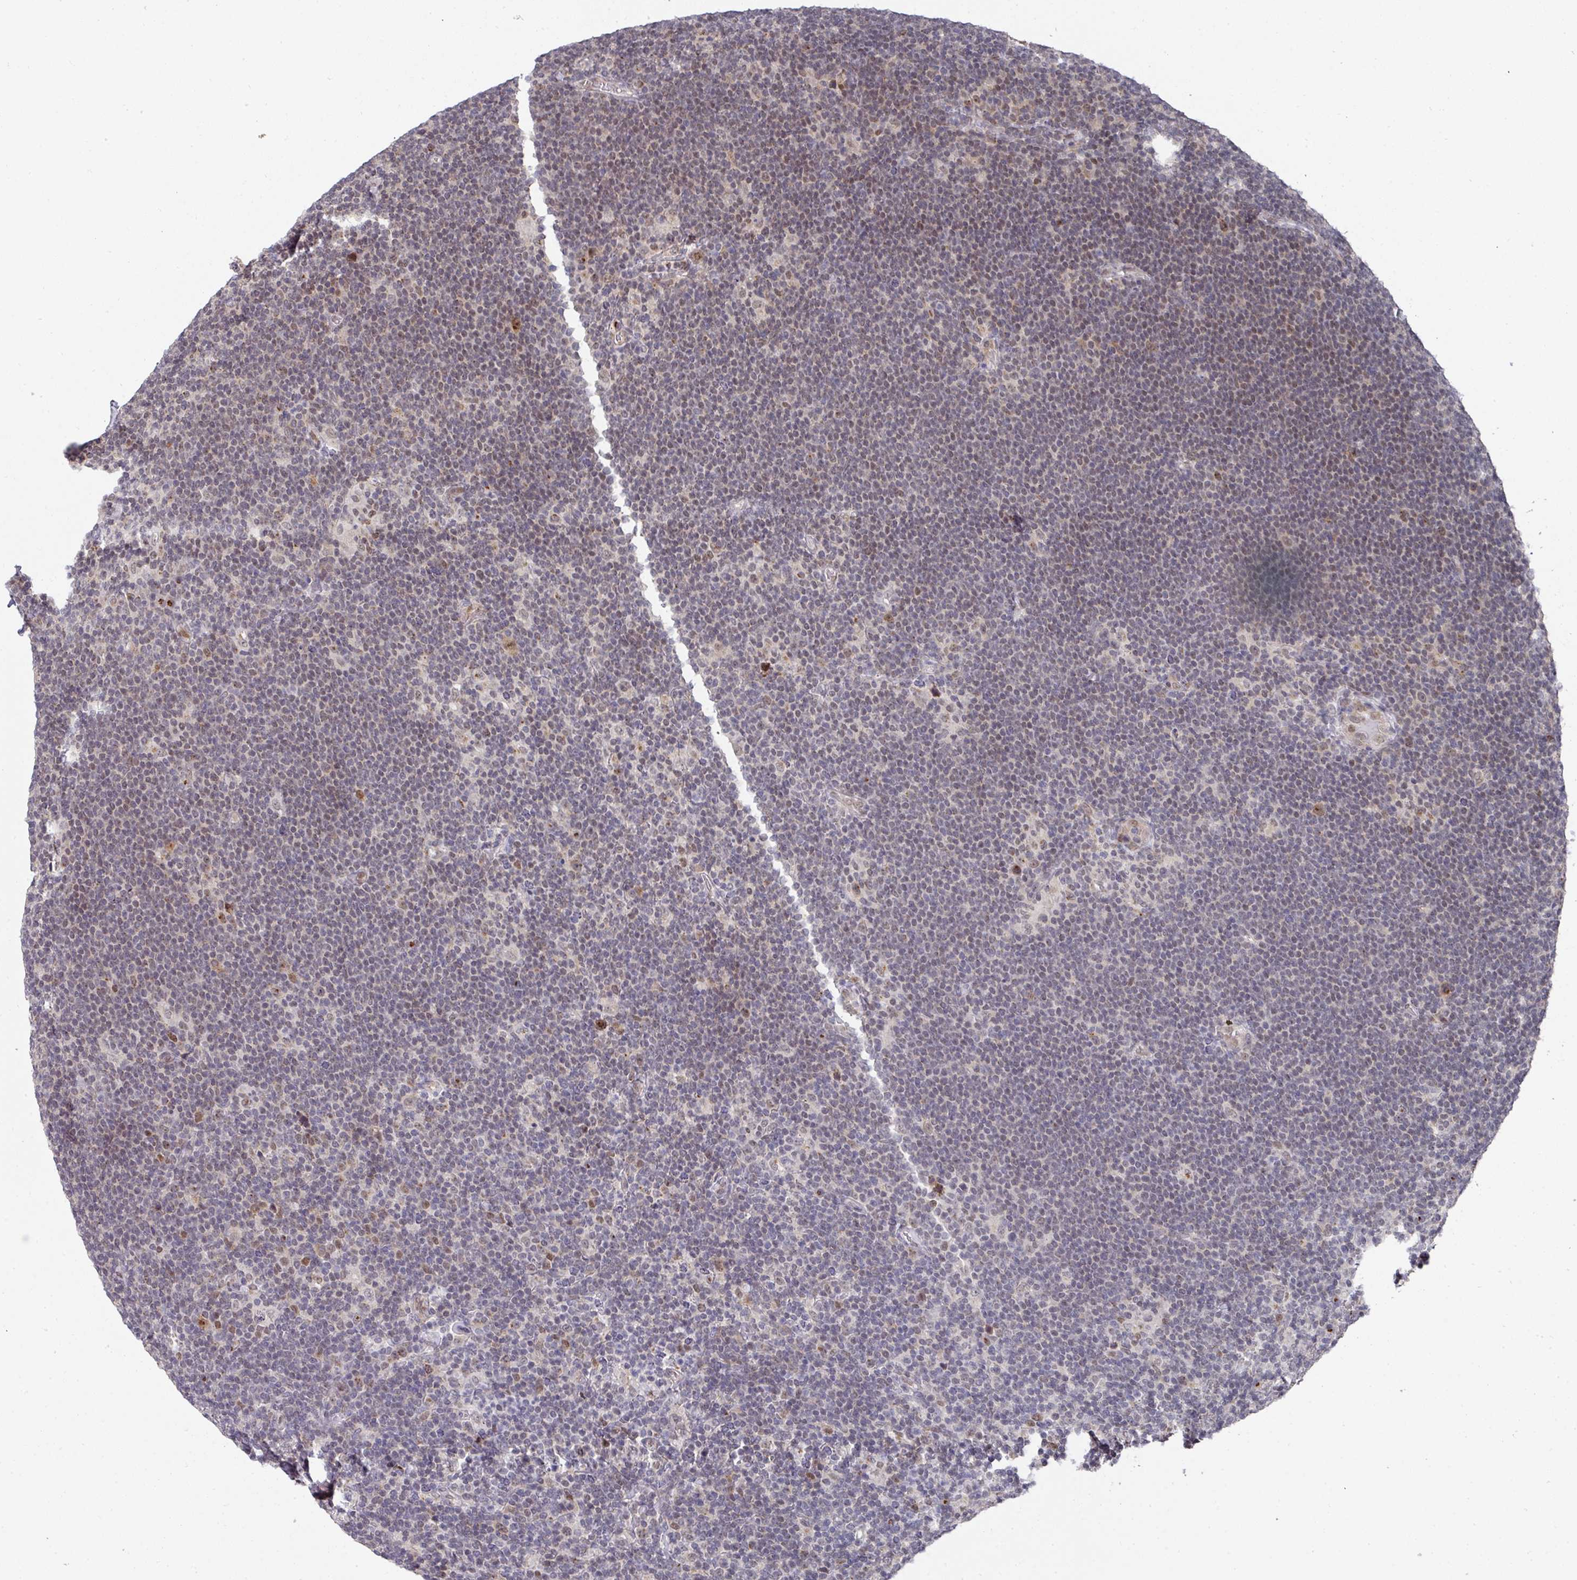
{"staining": {"intensity": "weak", "quantity": "25%-75%", "location": "cytoplasmic/membranous,nuclear"}, "tissue": "lymphoma", "cell_type": "Tumor cells", "image_type": "cancer", "snomed": [{"axis": "morphology", "description": "Hodgkin's disease, NOS"}, {"axis": "topography", "description": "Lymph node"}], "caption": "High-magnification brightfield microscopy of Hodgkin's disease stained with DAB (3,3'-diaminobenzidine) (brown) and counterstained with hematoxylin (blue). tumor cells exhibit weak cytoplasmic/membranous and nuclear staining is seen in approximately25%-75% of cells. (DAB = brown stain, brightfield microscopy at high magnification).", "gene": "C18orf25", "patient": {"sex": "female", "age": 57}}